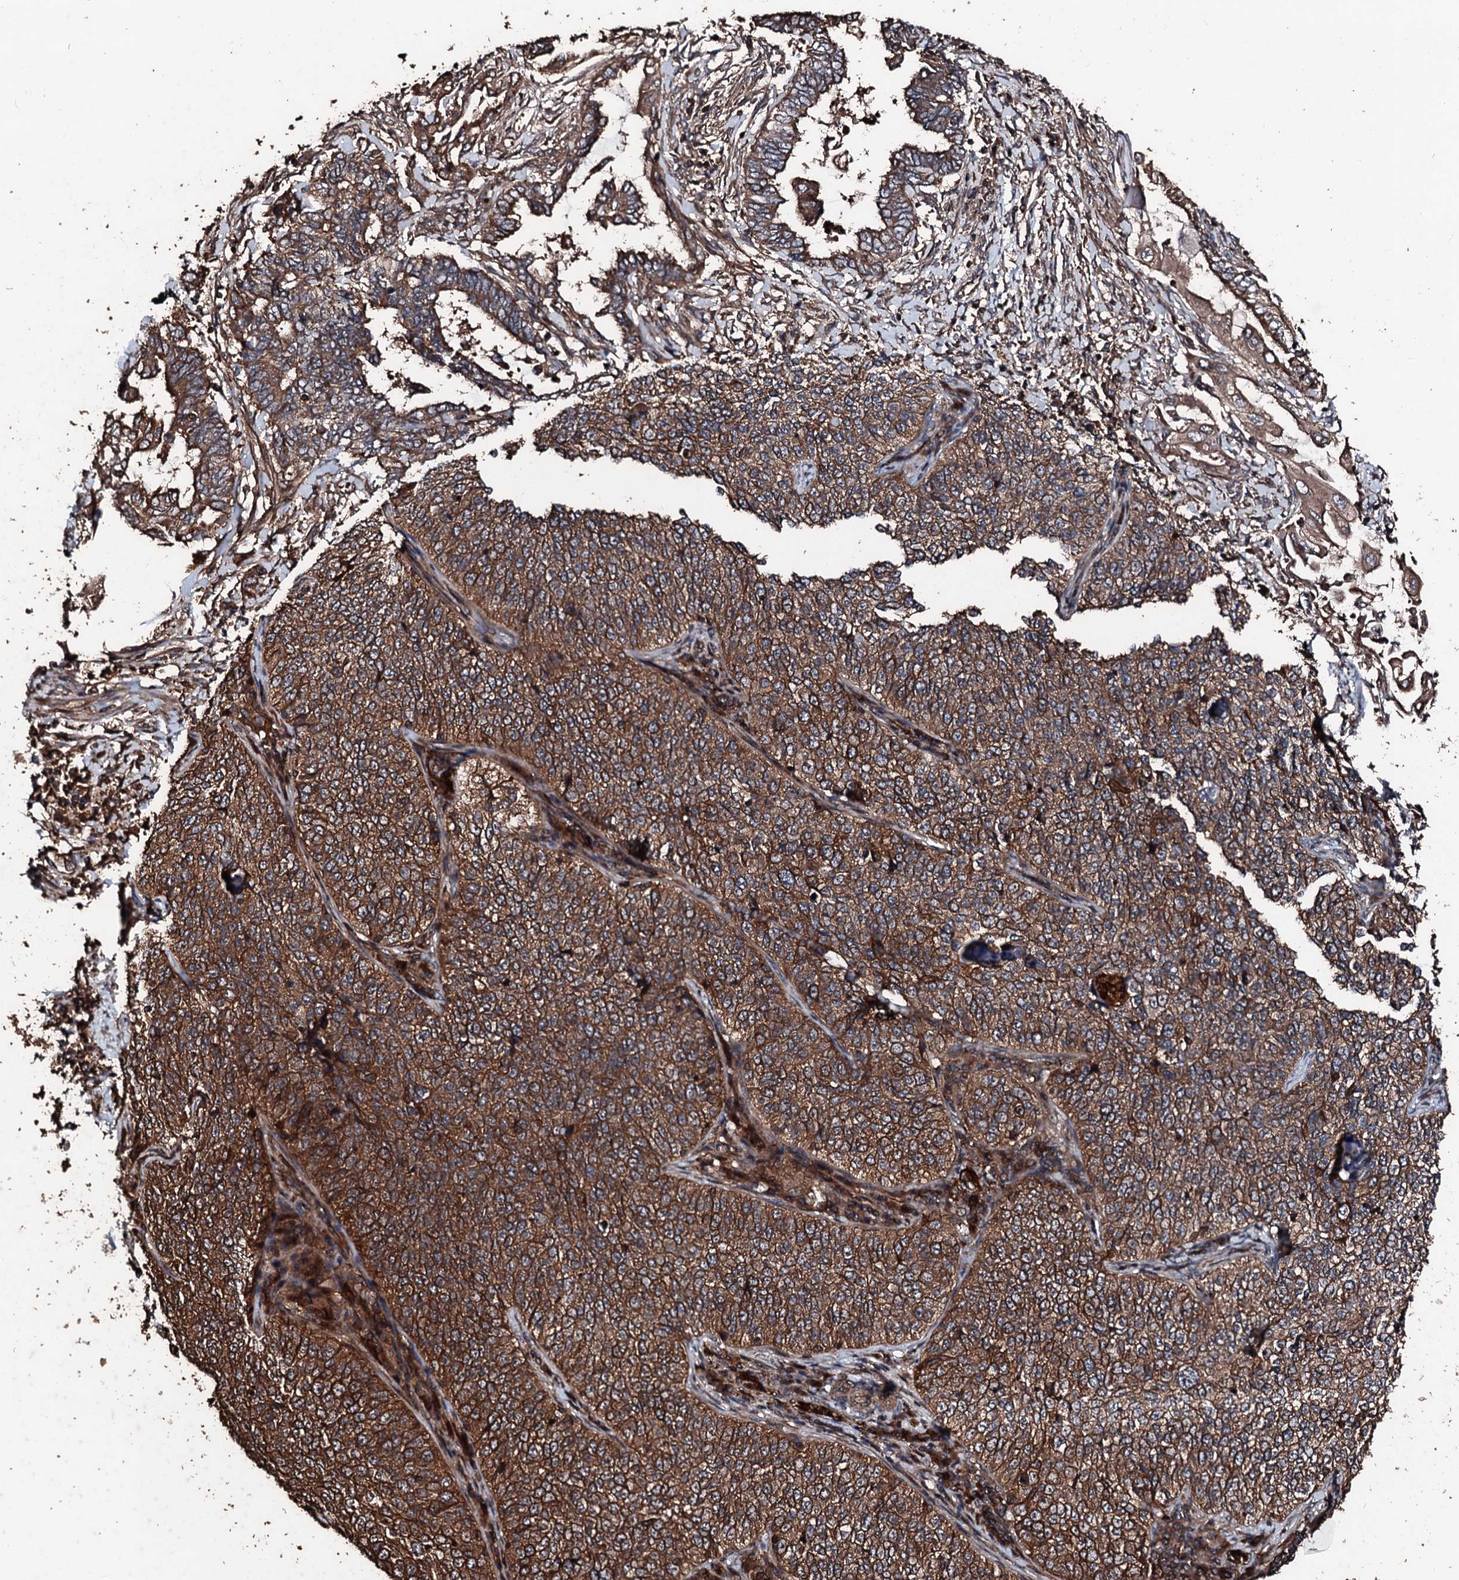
{"staining": {"intensity": "strong", "quantity": ">75%", "location": "cytoplasmic/membranous"}, "tissue": "cervical cancer", "cell_type": "Tumor cells", "image_type": "cancer", "snomed": [{"axis": "morphology", "description": "Squamous cell carcinoma, NOS"}, {"axis": "topography", "description": "Cervix"}], "caption": "Protein expression analysis of cervical squamous cell carcinoma shows strong cytoplasmic/membranous expression in approximately >75% of tumor cells. Using DAB (3,3'-diaminobenzidine) (brown) and hematoxylin (blue) stains, captured at high magnification using brightfield microscopy.", "gene": "KIF18A", "patient": {"sex": "female", "age": 35}}